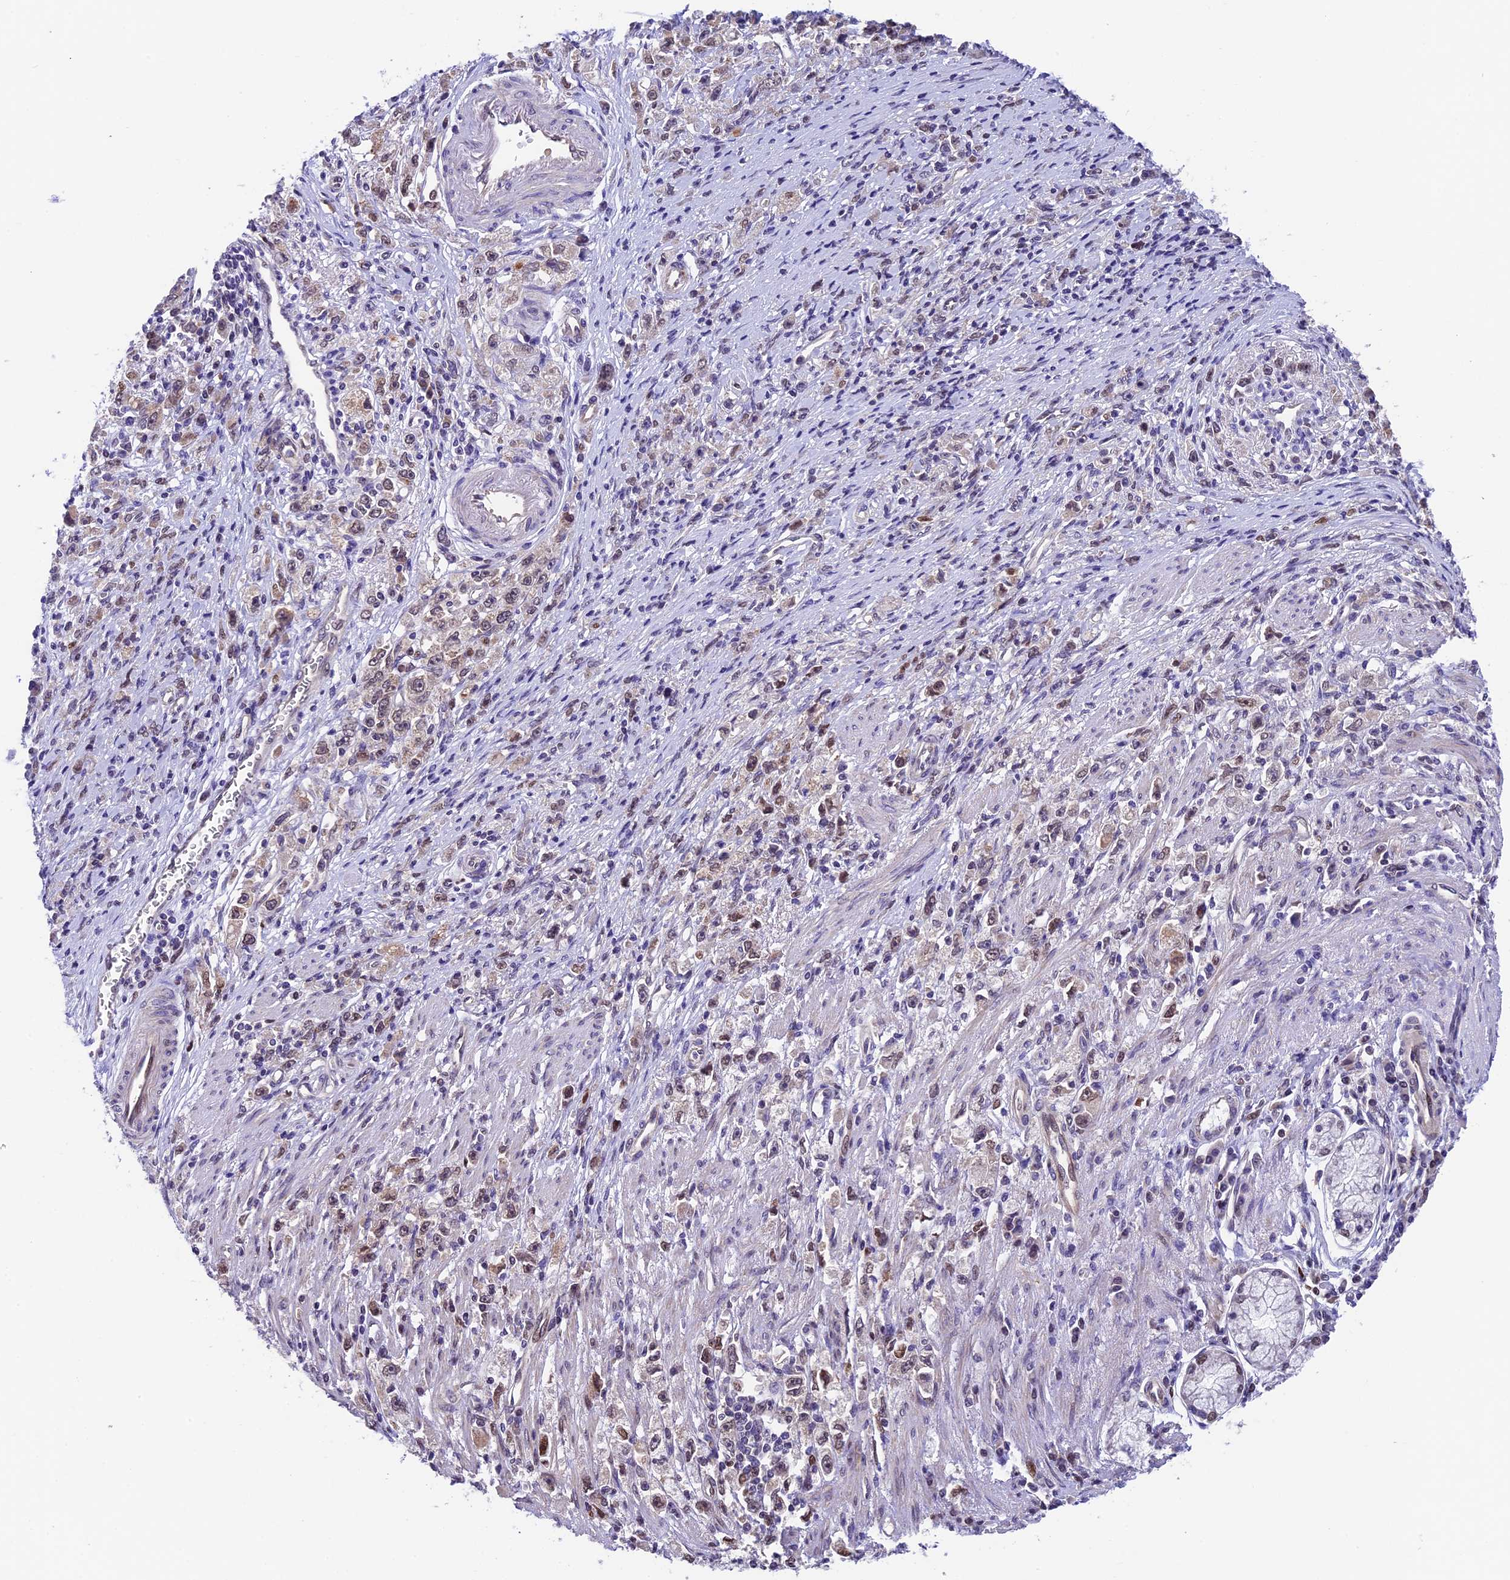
{"staining": {"intensity": "weak", "quantity": ">75%", "location": "nuclear"}, "tissue": "stomach cancer", "cell_type": "Tumor cells", "image_type": "cancer", "snomed": [{"axis": "morphology", "description": "Adenocarcinoma, NOS"}, {"axis": "topography", "description": "Stomach"}], "caption": "Weak nuclear protein expression is identified in approximately >75% of tumor cells in stomach adenocarcinoma.", "gene": "CCSER1", "patient": {"sex": "female", "age": 59}}